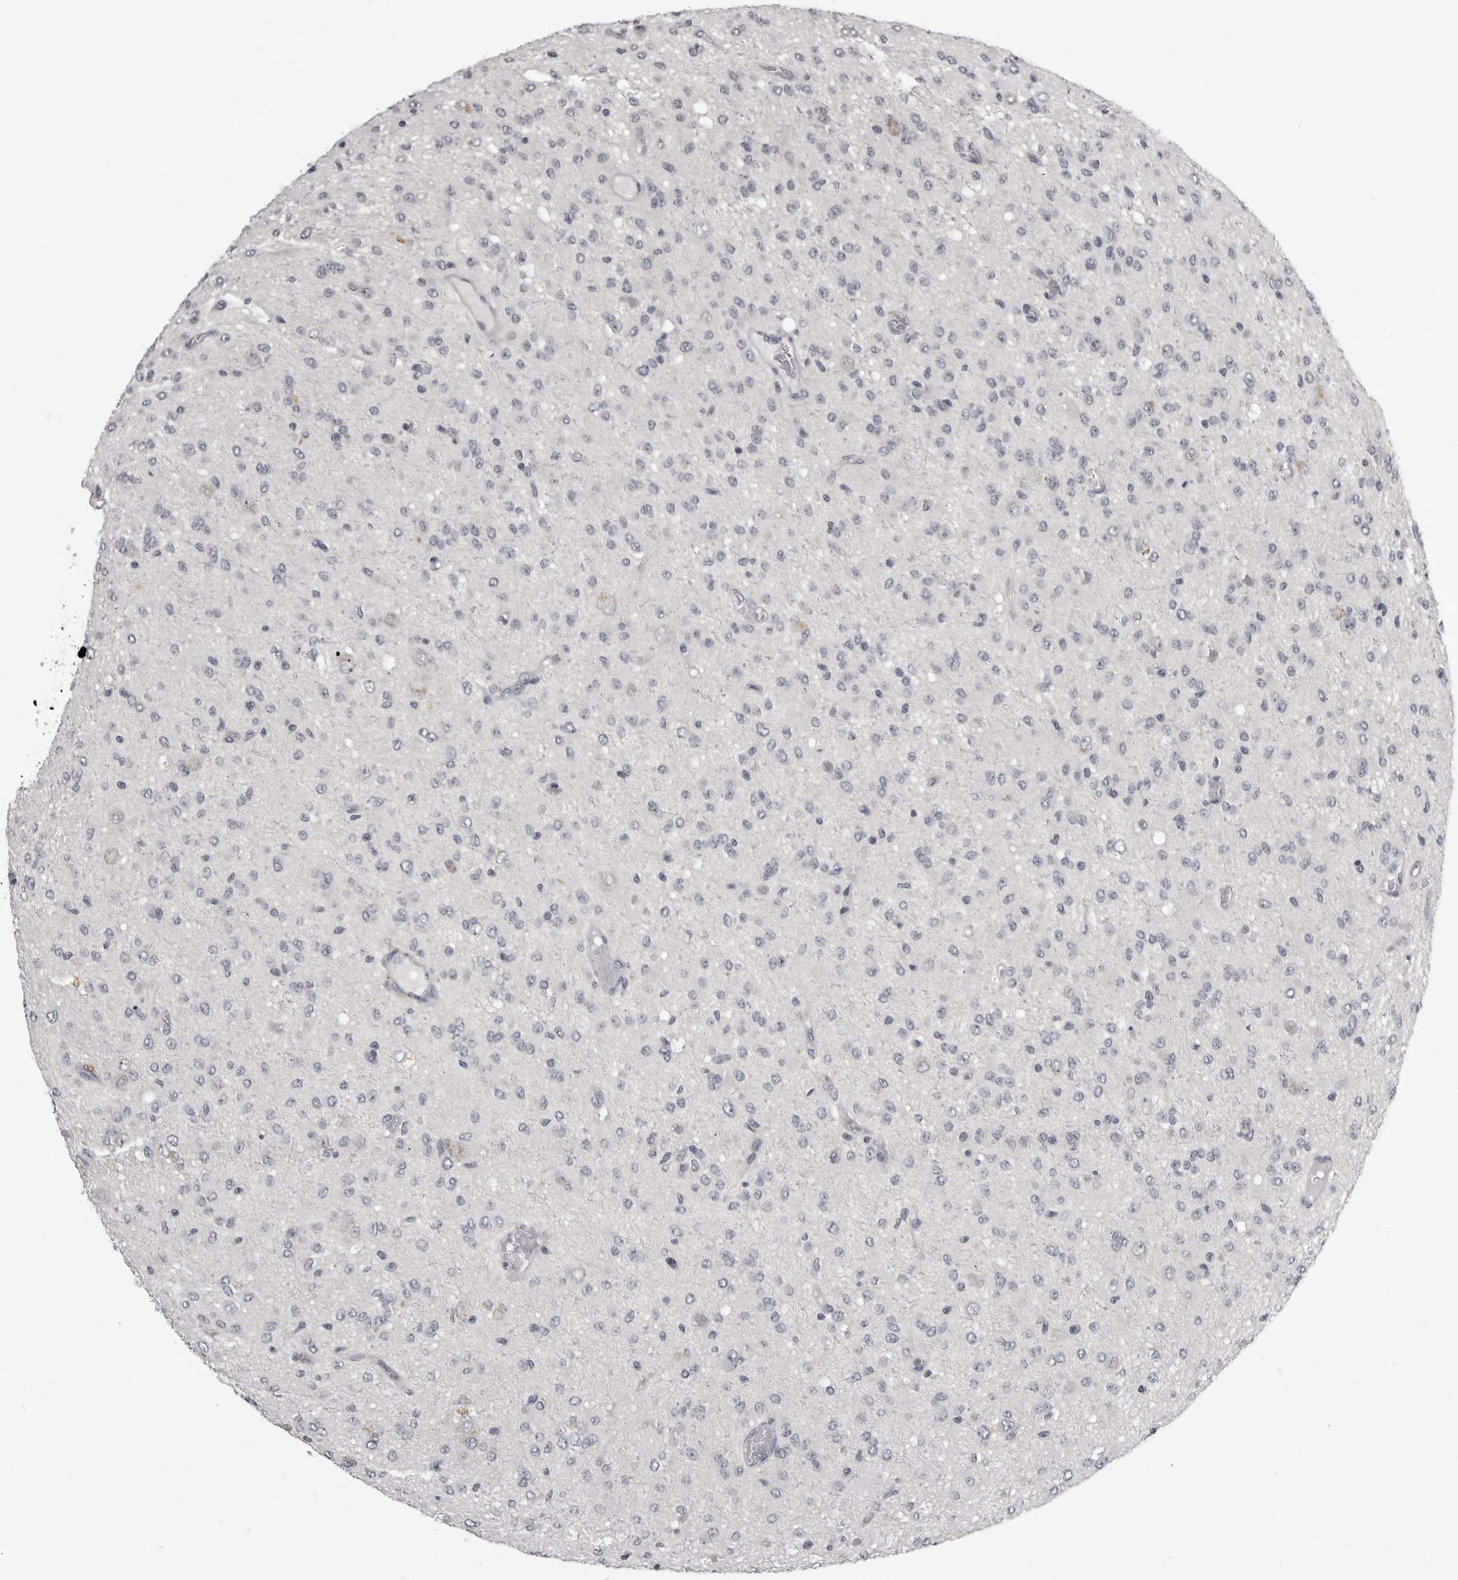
{"staining": {"intensity": "negative", "quantity": "none", "location": "none"}, "tissue": "glioma", "cell_type": "Tumor cells", "image_type": "cancer", "snomed": [{"axis": "morphology", "description": "Glioma, malignant, High grade"}, {"axis": "topography", "description": "Brain"}], "caption": "A photomicrograph of human glioma is negative for staining in tumor cells. Nuclei are stained in blue.", "gene": "MRTO4", "patient": {"sex": "female", "age": 59}}